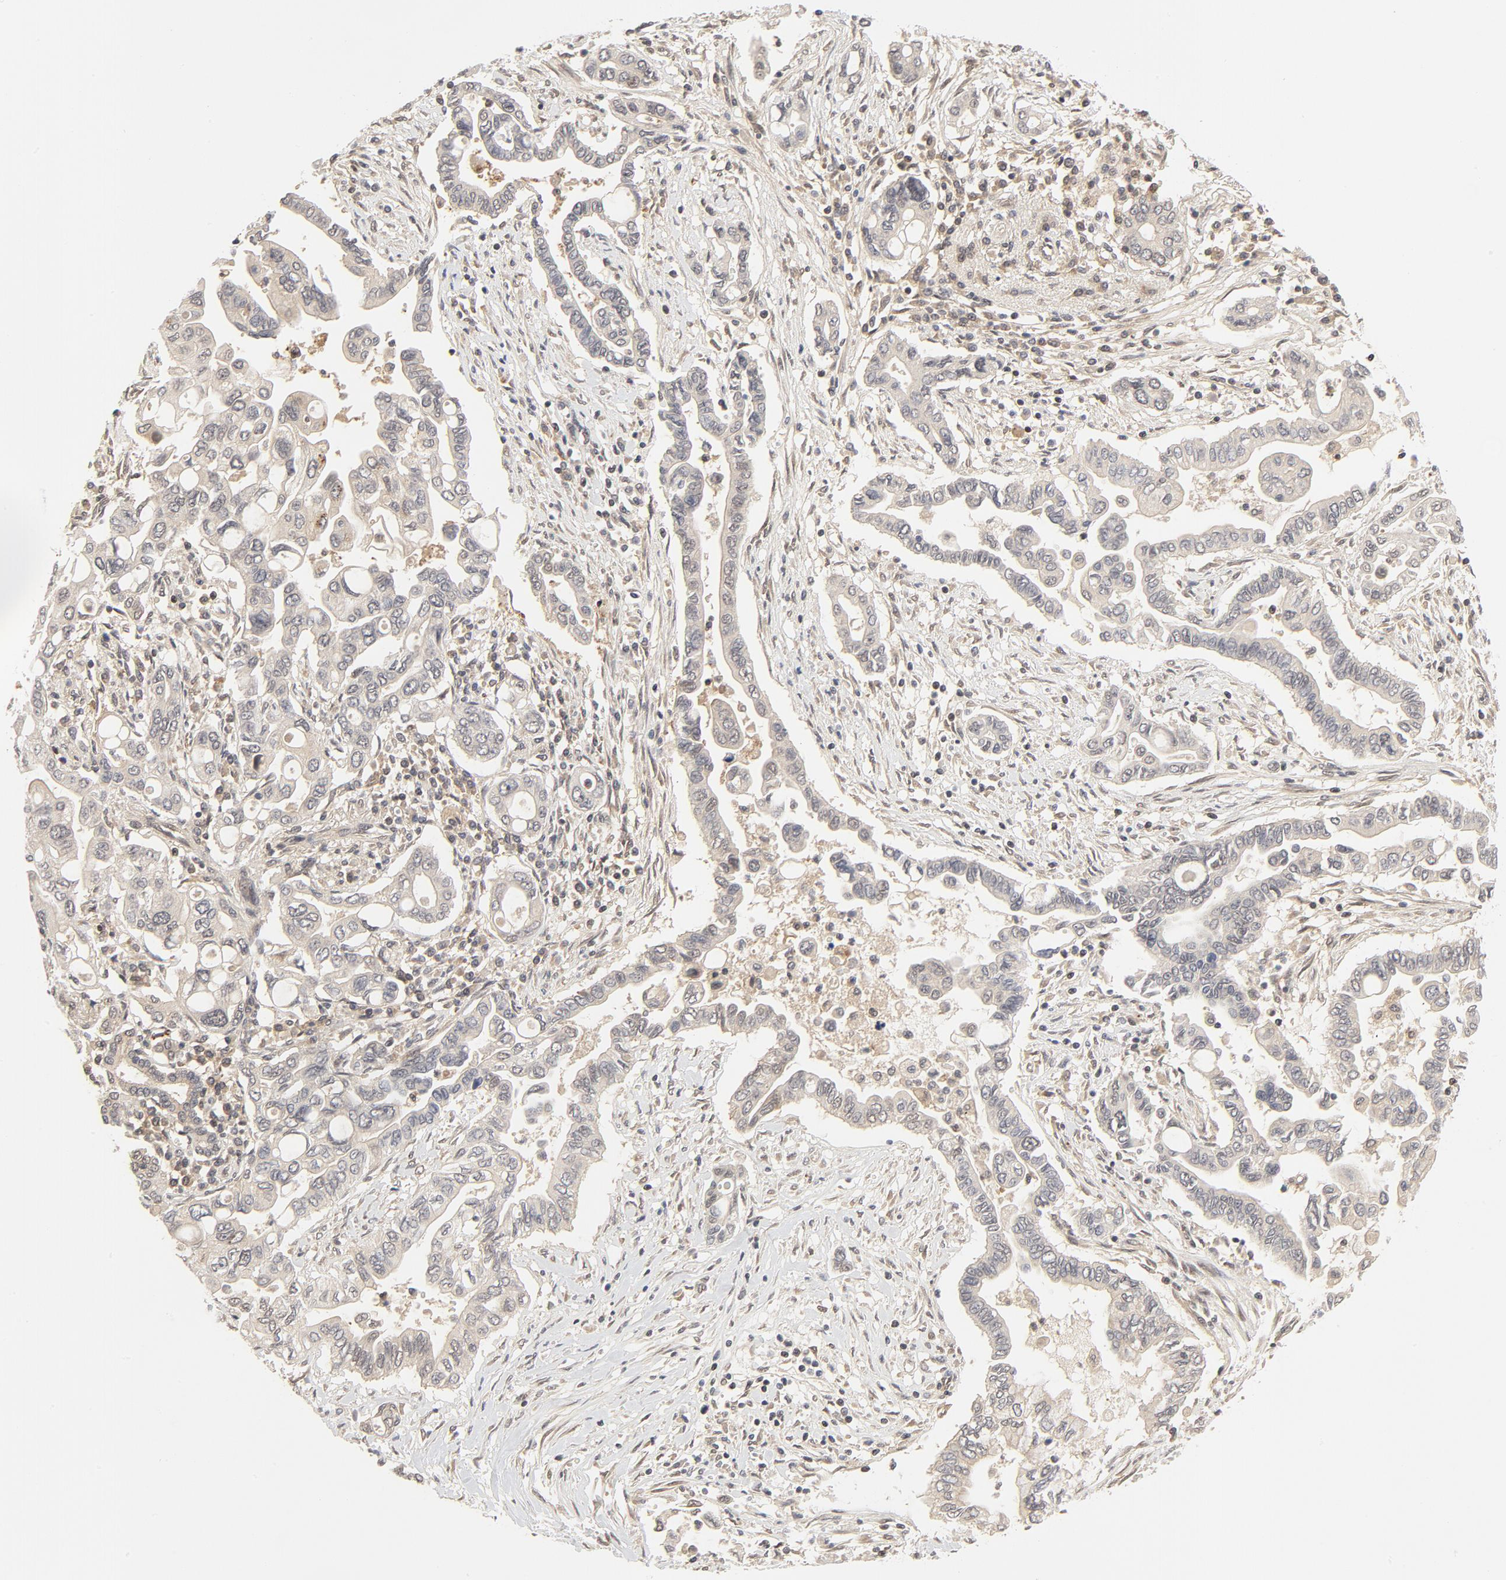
{"staining": {"intensity": "weak", "quantity": ">75%", "location": "cytoplasmic/membranous"}, "tissue": "pancreatic cancer", "cell_type": "Tumor cells", "image_type": "cancer", "snomed": [{"axis": "morphology", "description": "Adenocarcinoma, NOS"}, {"axis": "topography", "description": "Pancreas"}], "caption": "Immunohistochemical staining of pancreatic cancer (adenocarcinoma) shows weak cytoplasmic/membranous protein staining in about >75% of tumor cells. (Brightfield microscopy of DAB IHC at high magnification).", "gene": "NEDD8", "patient": {"sex": "female", "age": 57}}